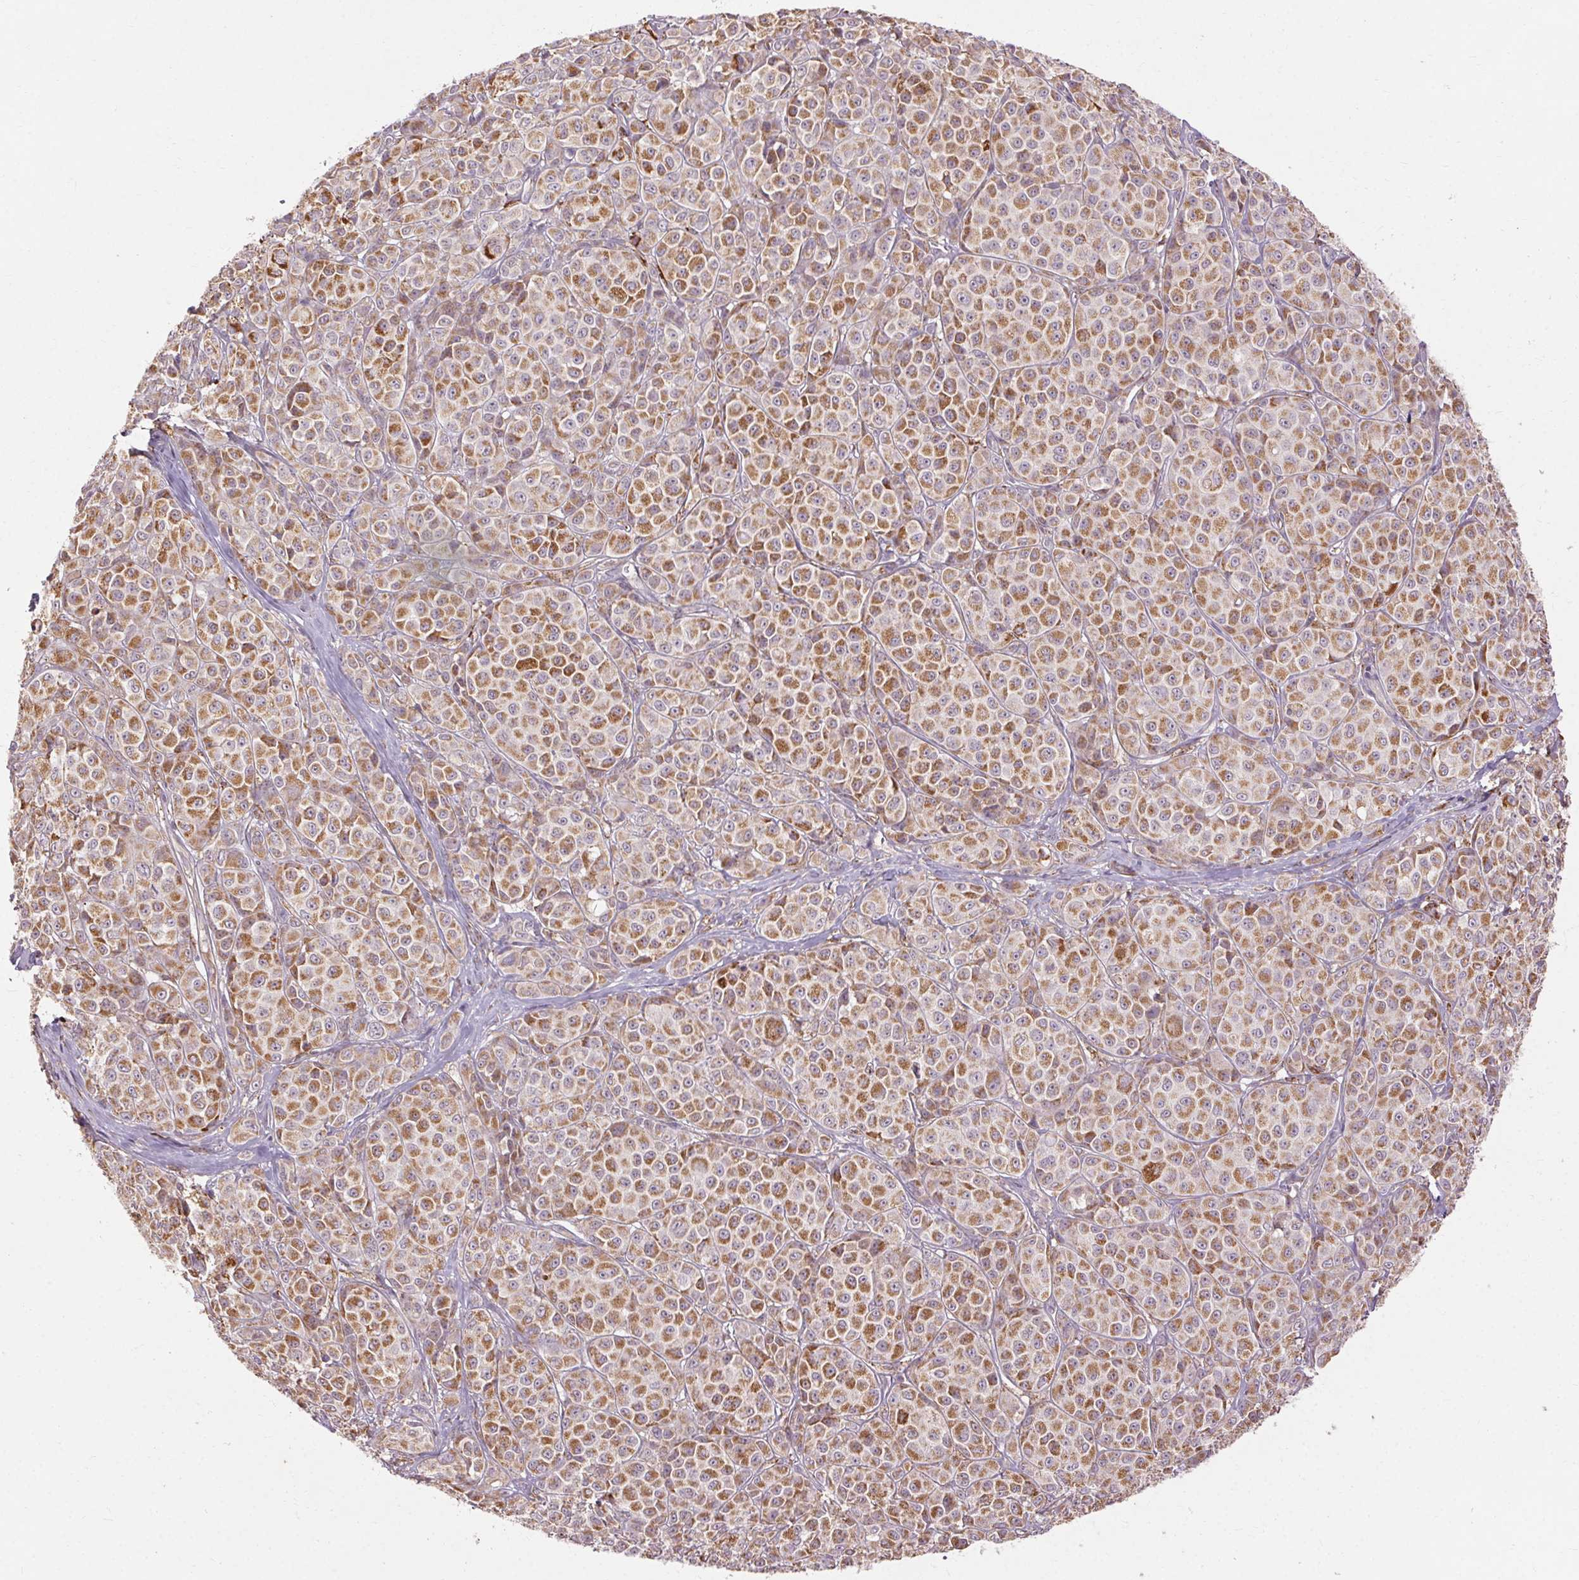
{"staining": {"intensity": "moderate", "quantity": ">75%", "location": "cytoplasmic/membranous"}, "tissue": "melanoma", "cell_type": "Tumor cells", "image_type": "cancer", "snomed": [{"axis": "morphology", "description": "Malignant melanoma, NOS"}, {"axis": "topography", "description": "Skin"}], "caption": "Immunohistochemical staining of human melanoma displays medium levels of moderate cytoplasmic/membranous positivity in approximately >75% of tumor cells. The staining was performed using DAB (3,3'-diaminobenzidine) to visualize the protein expression in brown, while the nuclei were stained in blue with hematoxylin (Magnification: 20x).", "gene": "REP15", "patient": {"sex": "male", "age": 89}}